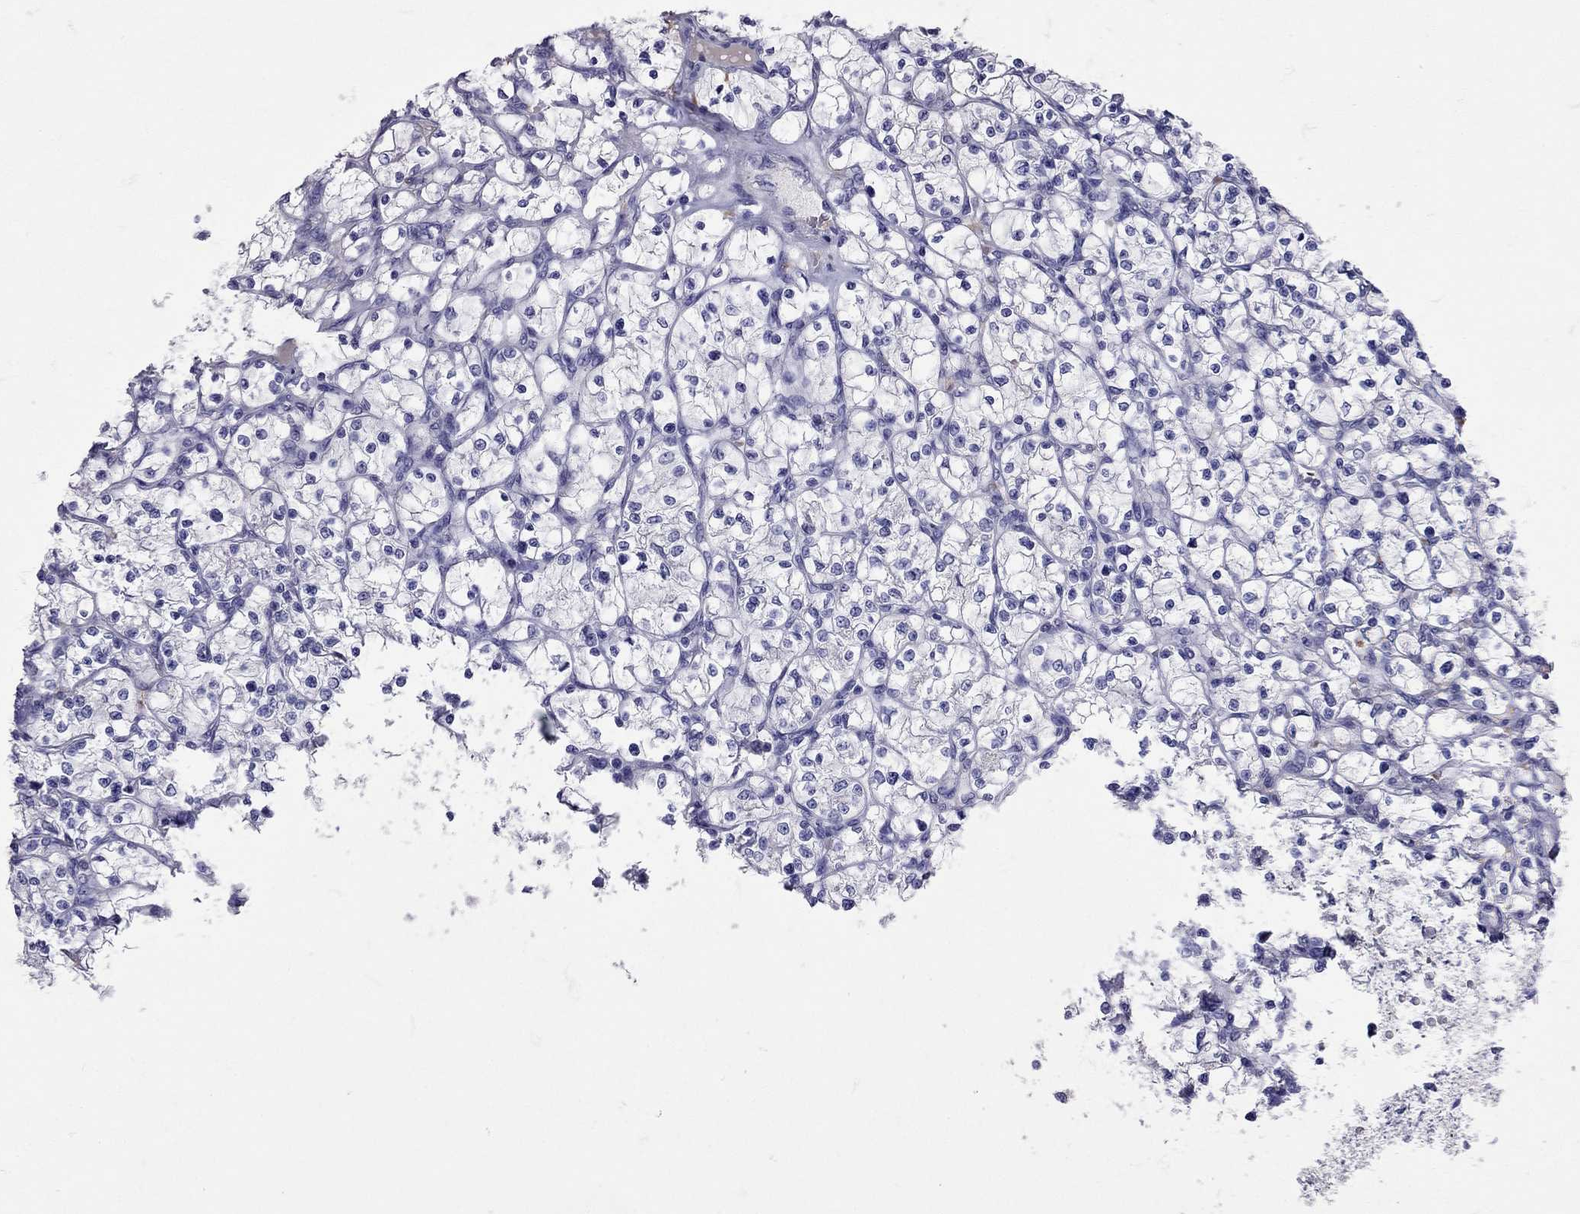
{"staining": {"intensity": "negative", "quantity": "none", "location": "none"}, "tissue": "renal cancer", "cell_type": "Tumor cells", "image_type": "cancer", "snomed": [{"axis": "morphology", "description": "Adenocarcinoma, NOS"}, {"axis": "topography", "description": "Kidney"}], "caption": "IHC image of human renal adenocarcinoma stained for a protein (brown), which reveals no positivity in tumor cells.", "gene": "TBR1", "patient": {"sex": "female", "age": 64}}